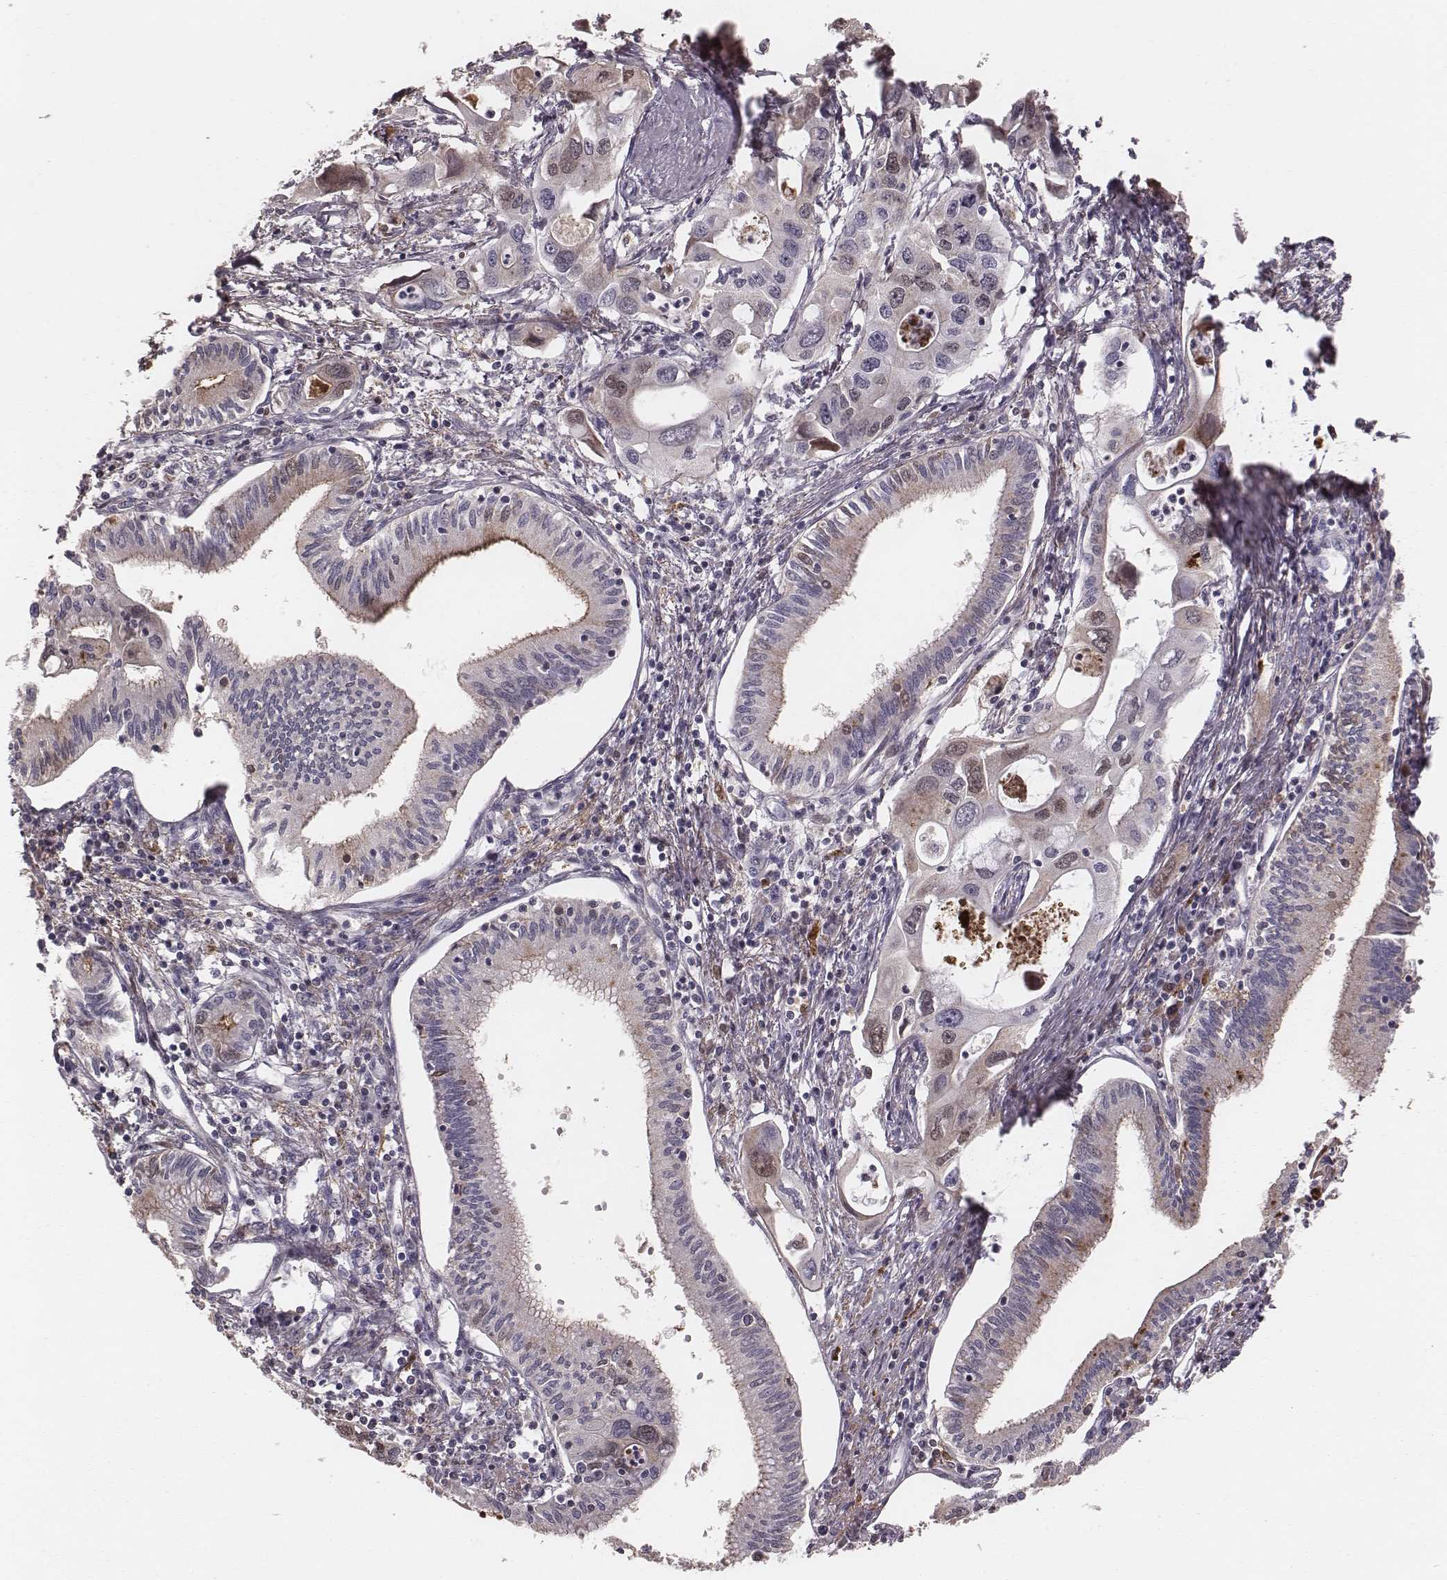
{"staining": {"intensity": "negative", "quantity": "none", "location": "none"}, "tissue": "pancreatic cancer", "cell_type": "Tumor cells", "image_type": "cancer", "snomed": [{"axis": "morphology", "description": "Adenocarcinoma, NOS"}, {"axis": "topography", "description": "Pancreas"}], "caption": "Pancreatic adenocarcinoma was stained to show a protein in brown. There is no significant positivity in tumor cells. (IHC, brightfield microscopy, high magnification).", "gene": "CFTR", "patient": {"sex": "male", "age": 60}}